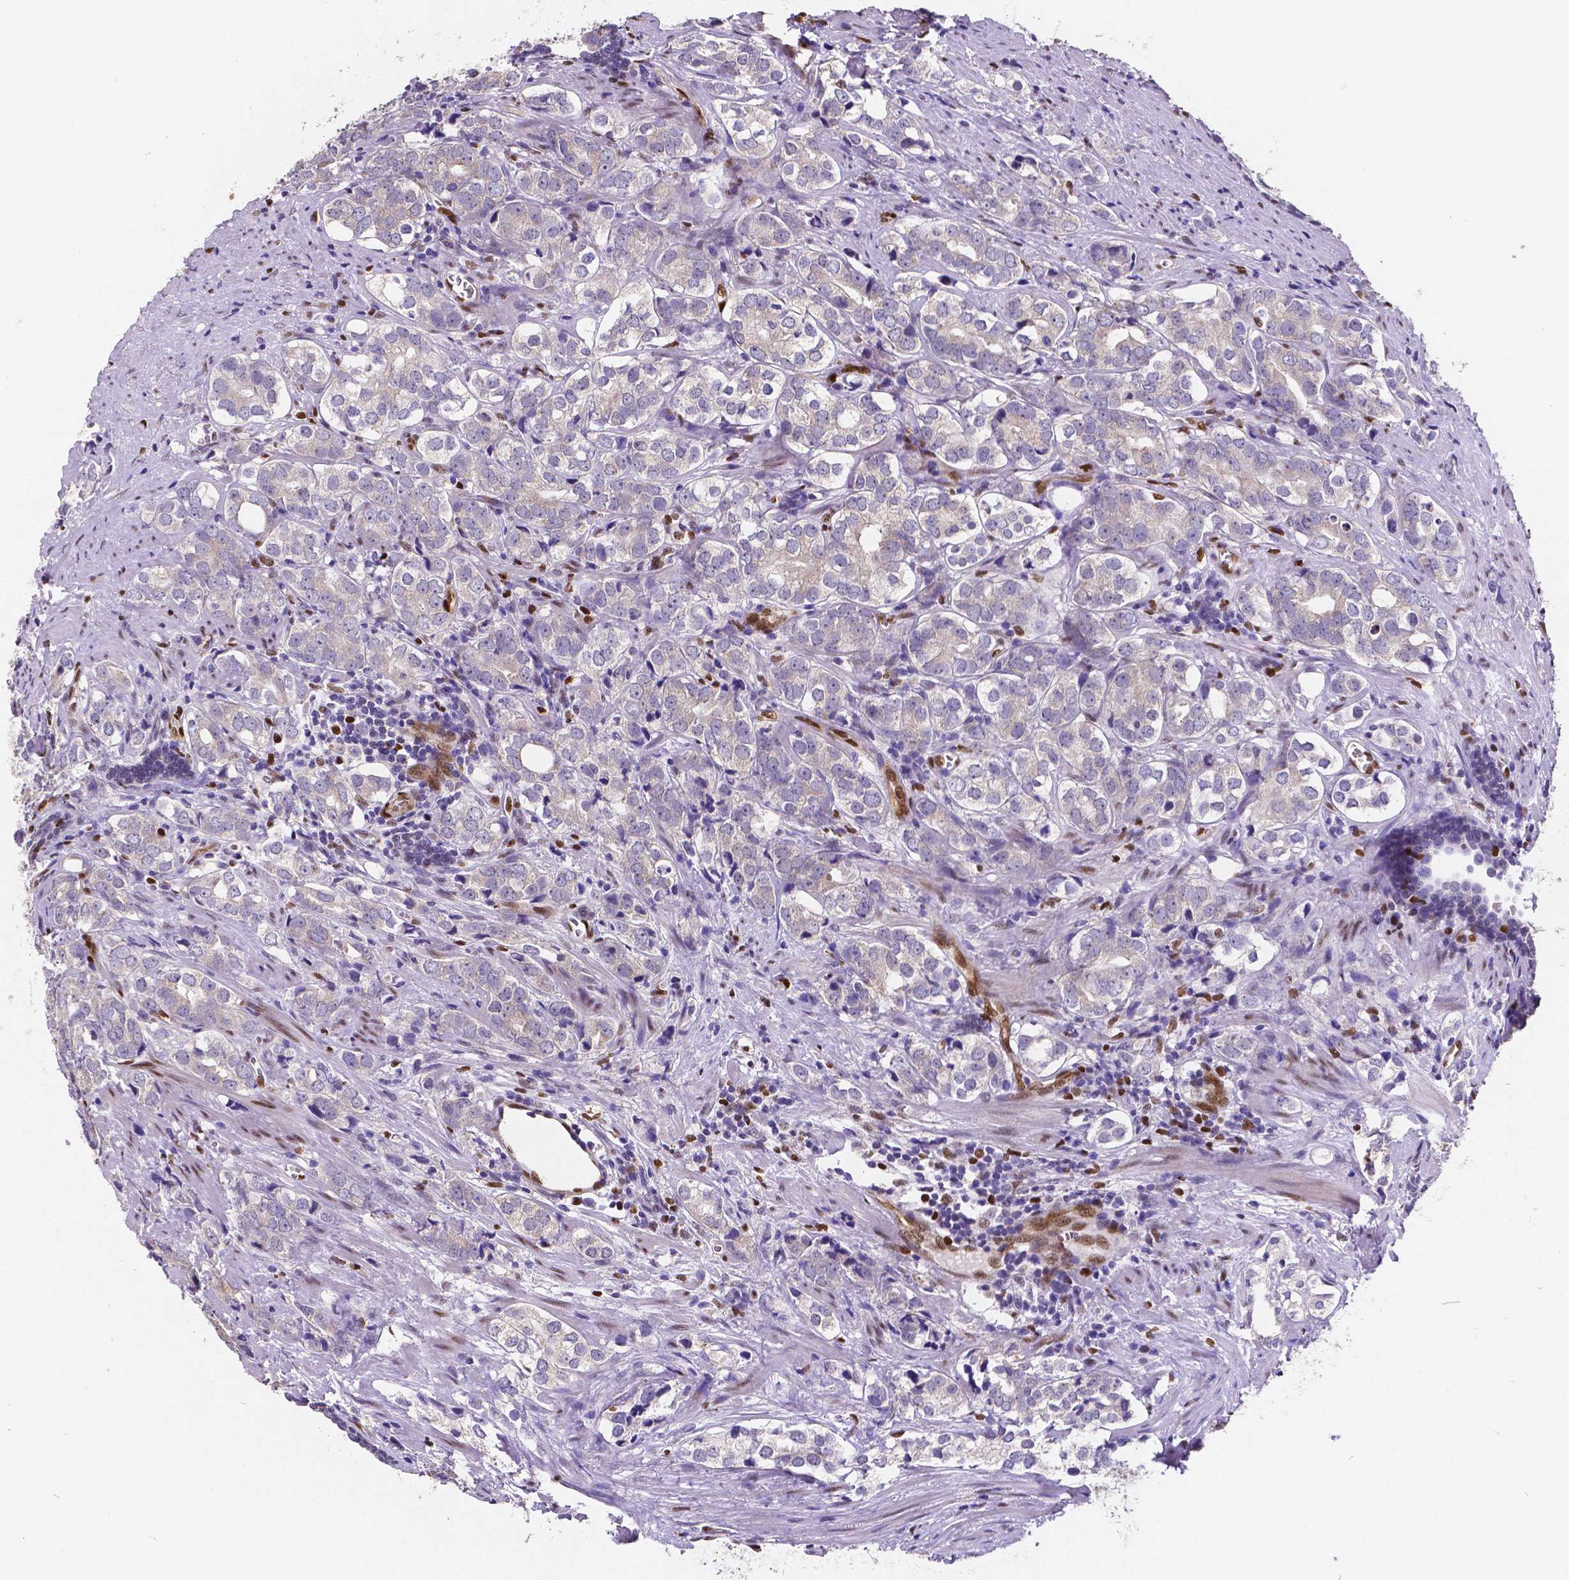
{"staining": {"intensity": "negative", "quantity": "none", "location": "none"}, "tissue": "prostate cancer", "cell_type": "Tumor cells", "image_type": "cancer", "snomed": [{"axis": "morphology", "description": "Adenocarcinoma, NOS"}, {"axis": "topography", "description": "Prostate and seminal vesicle, NOS"}], "caption": "An immunohistochemistry (IHC) image of prostate cancer is shown. There is no staining in tumor cells of prostate cancer.", "gene": "MEF2C", "patient": {"sex": "male", "age": 63}}